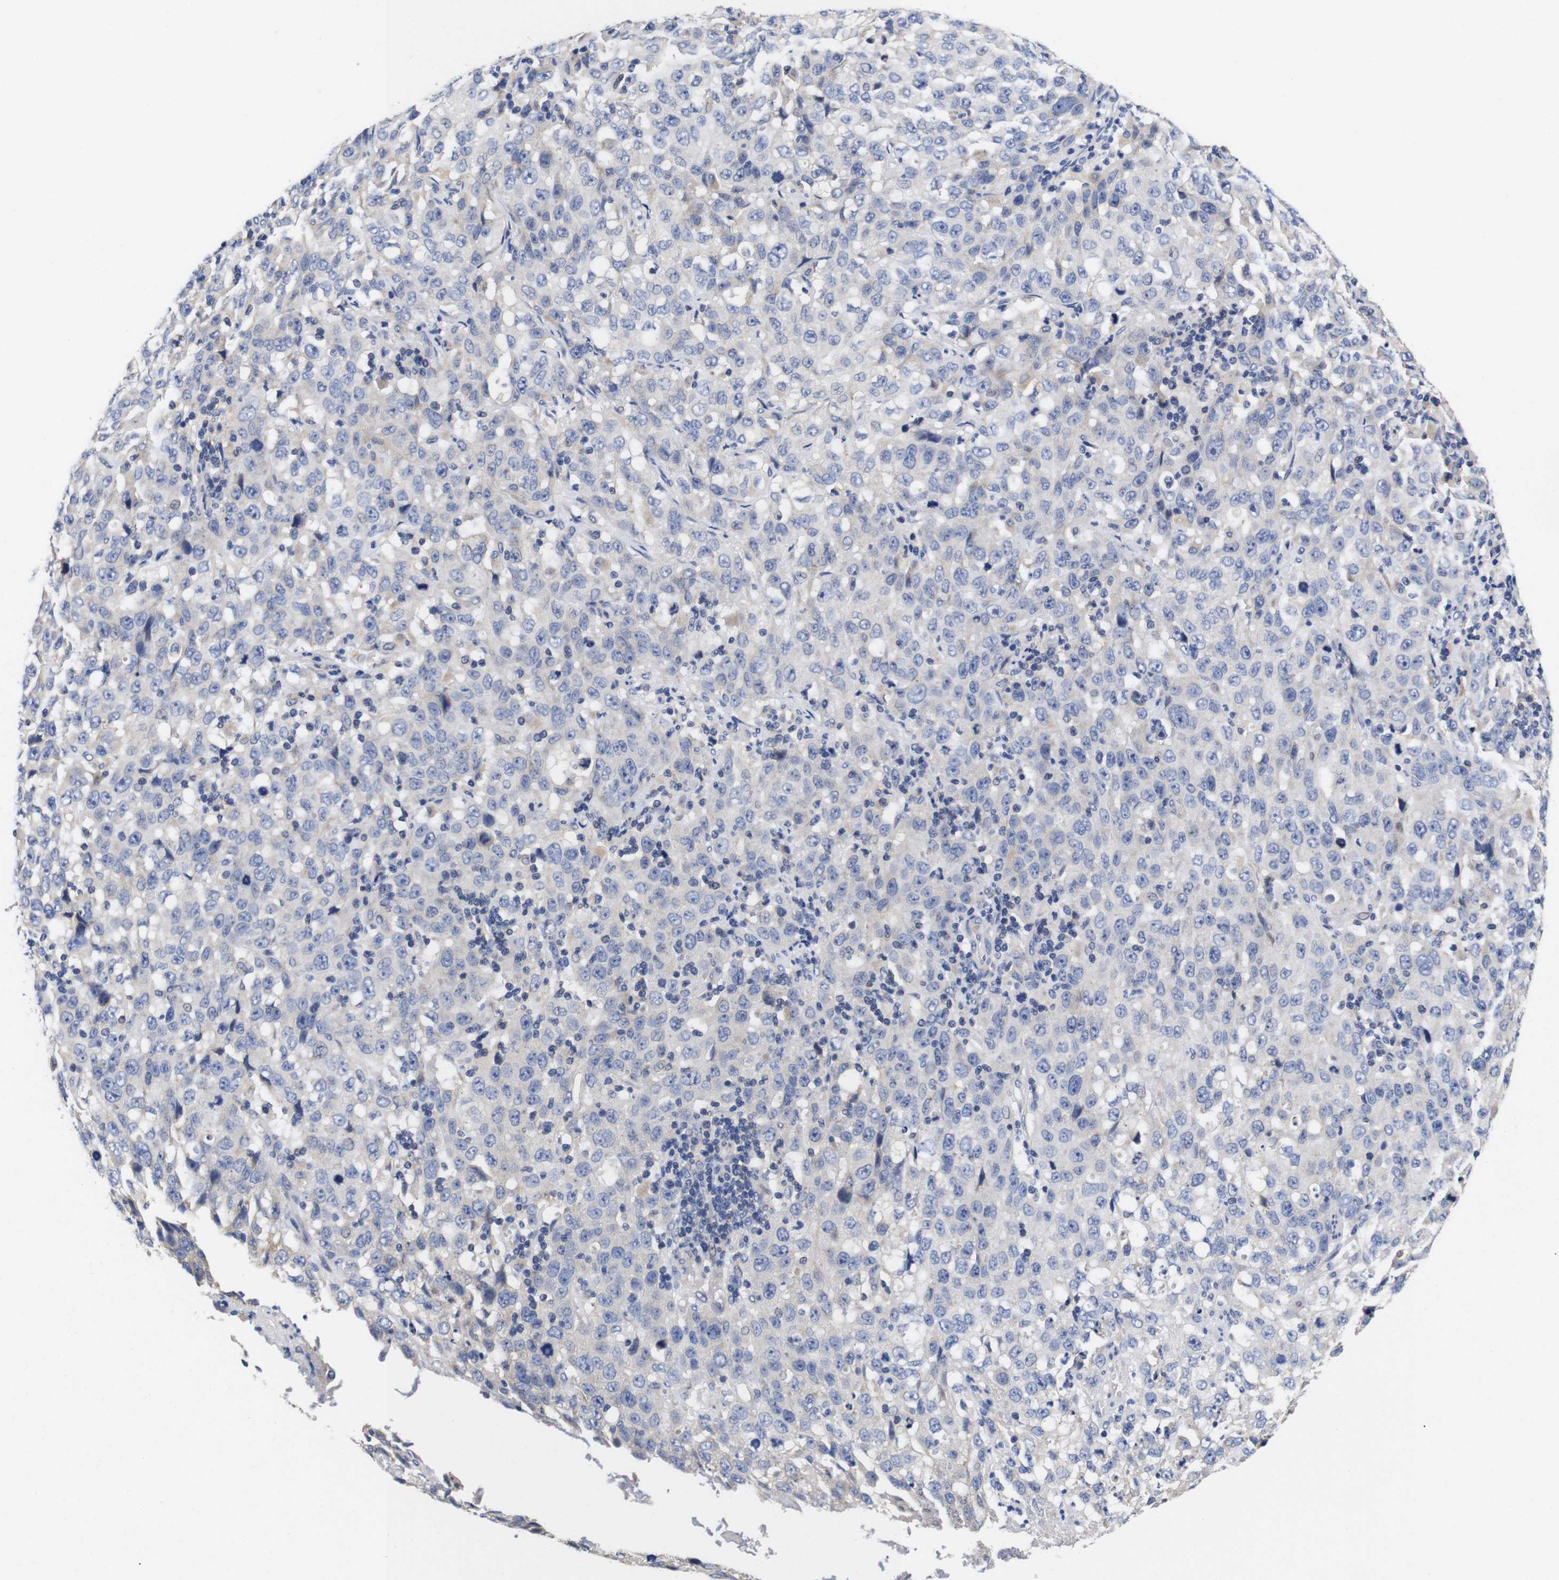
{"staining": {"intensity": "negative", "quantity": "none", "location": "none"}, "tissue": "stomach cancer", "cell_type": "Tumor cells", "image_type": "cancer", "snomed": [{"axis": "morphology", "description": "Normal tissue, NOS"}, {"axis": "morphology", "description": "Adenocarcinoma, NOS"}, {"axis": "topography", "description": "Stomach"}], "caption": "A photomicrograph of adenocarcinoma (stomach) stained for a protein demonstrates no brown staining in tumor cells.", "gene": "OPN3", "patient": {"sex": "male", "age": 48}}